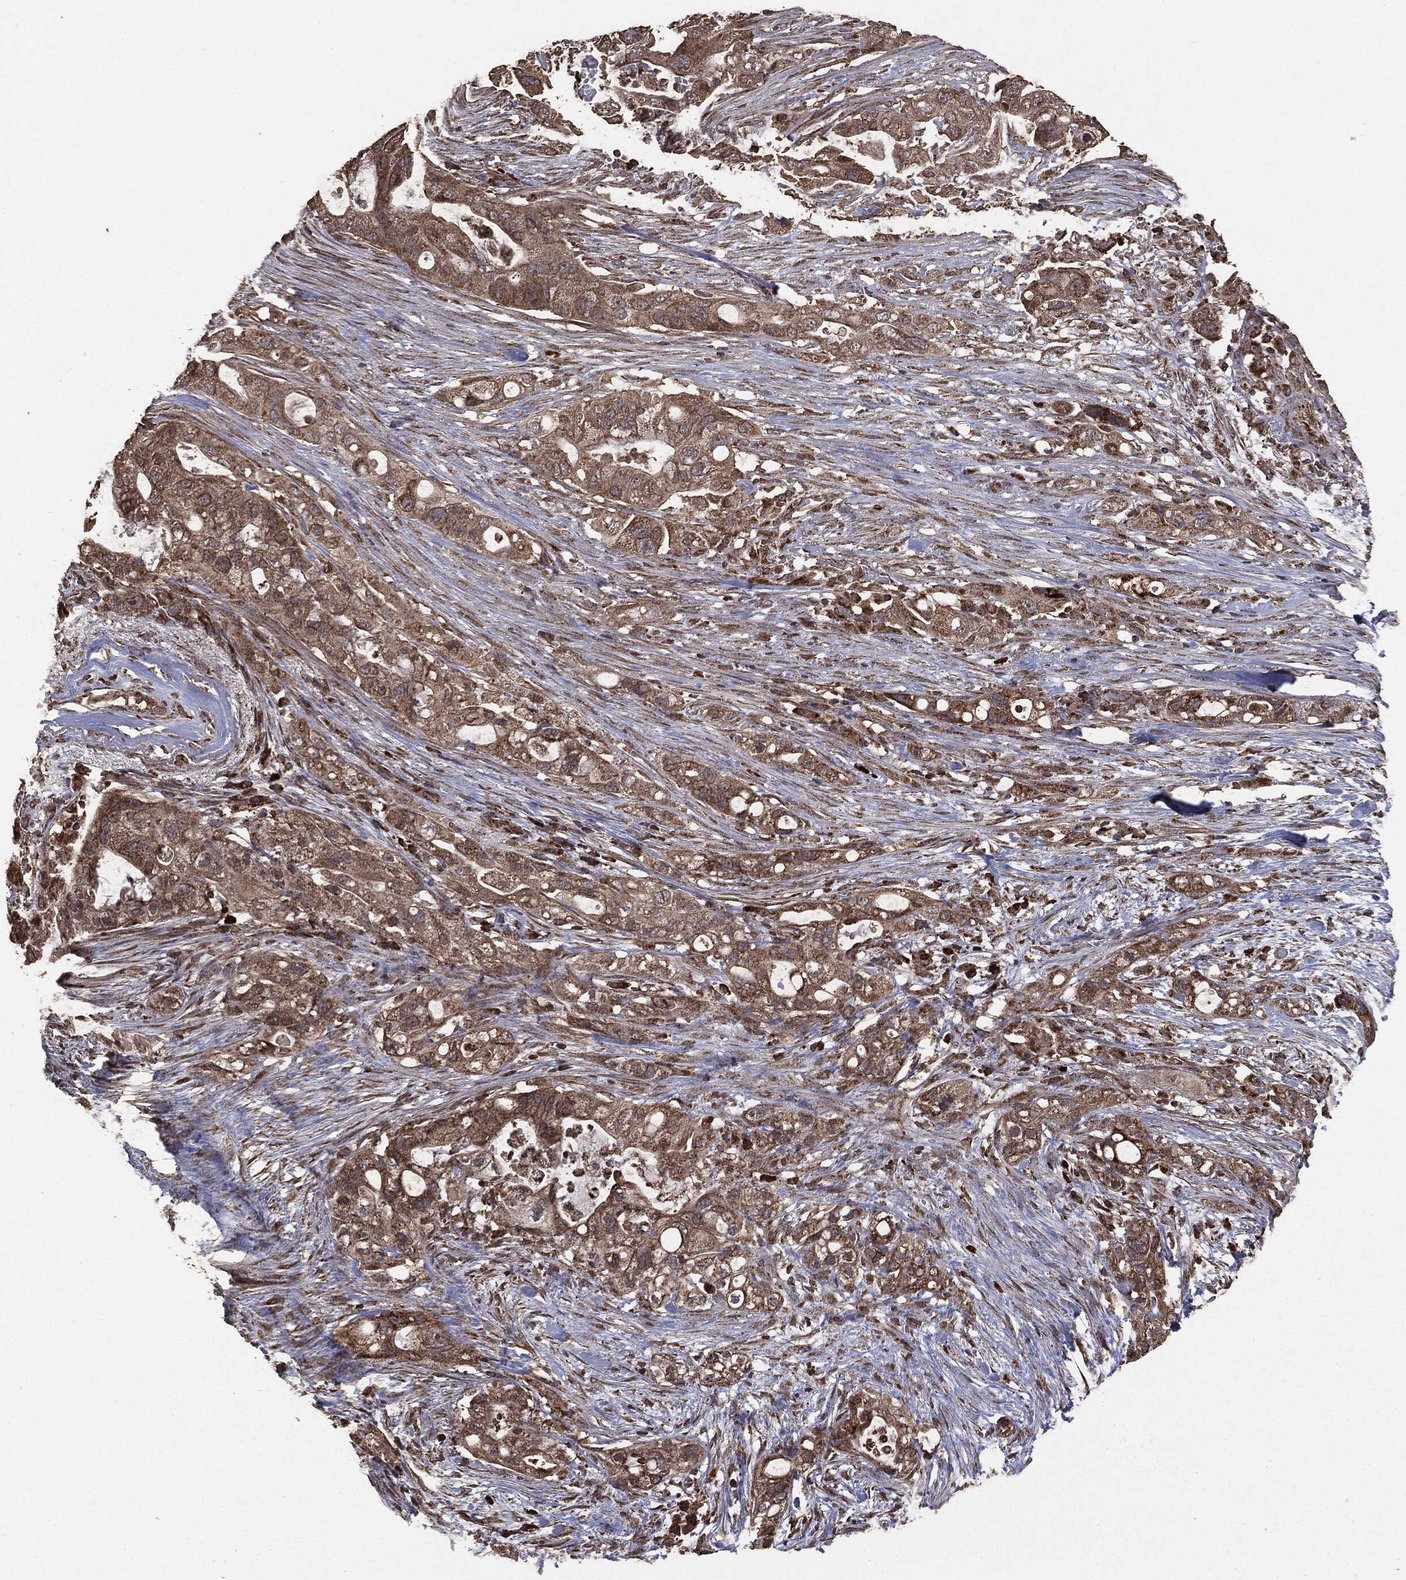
{"staining": {"intensity": "moderate", "quantity": ">75%", "location": "cytoplasmic/membranous"}, "tissue": "pancreatic cancer", "cell_type": "Tumor cells", "image_type": "cancer", "snomed": [{"axis": "morphology", "description": "Adenocarcinoma, NOS"}, {"axis": "topography", "description": "Pancreas"}], "caption": "There is medium levels of moderate cytoplasmic/membranous staining in tumor cells of pancreatic cancer, as demonstrated by immunohistochemical staining (brown color).", "gene": "MTOR", "patient": {"sex": "female", "age": 72}}